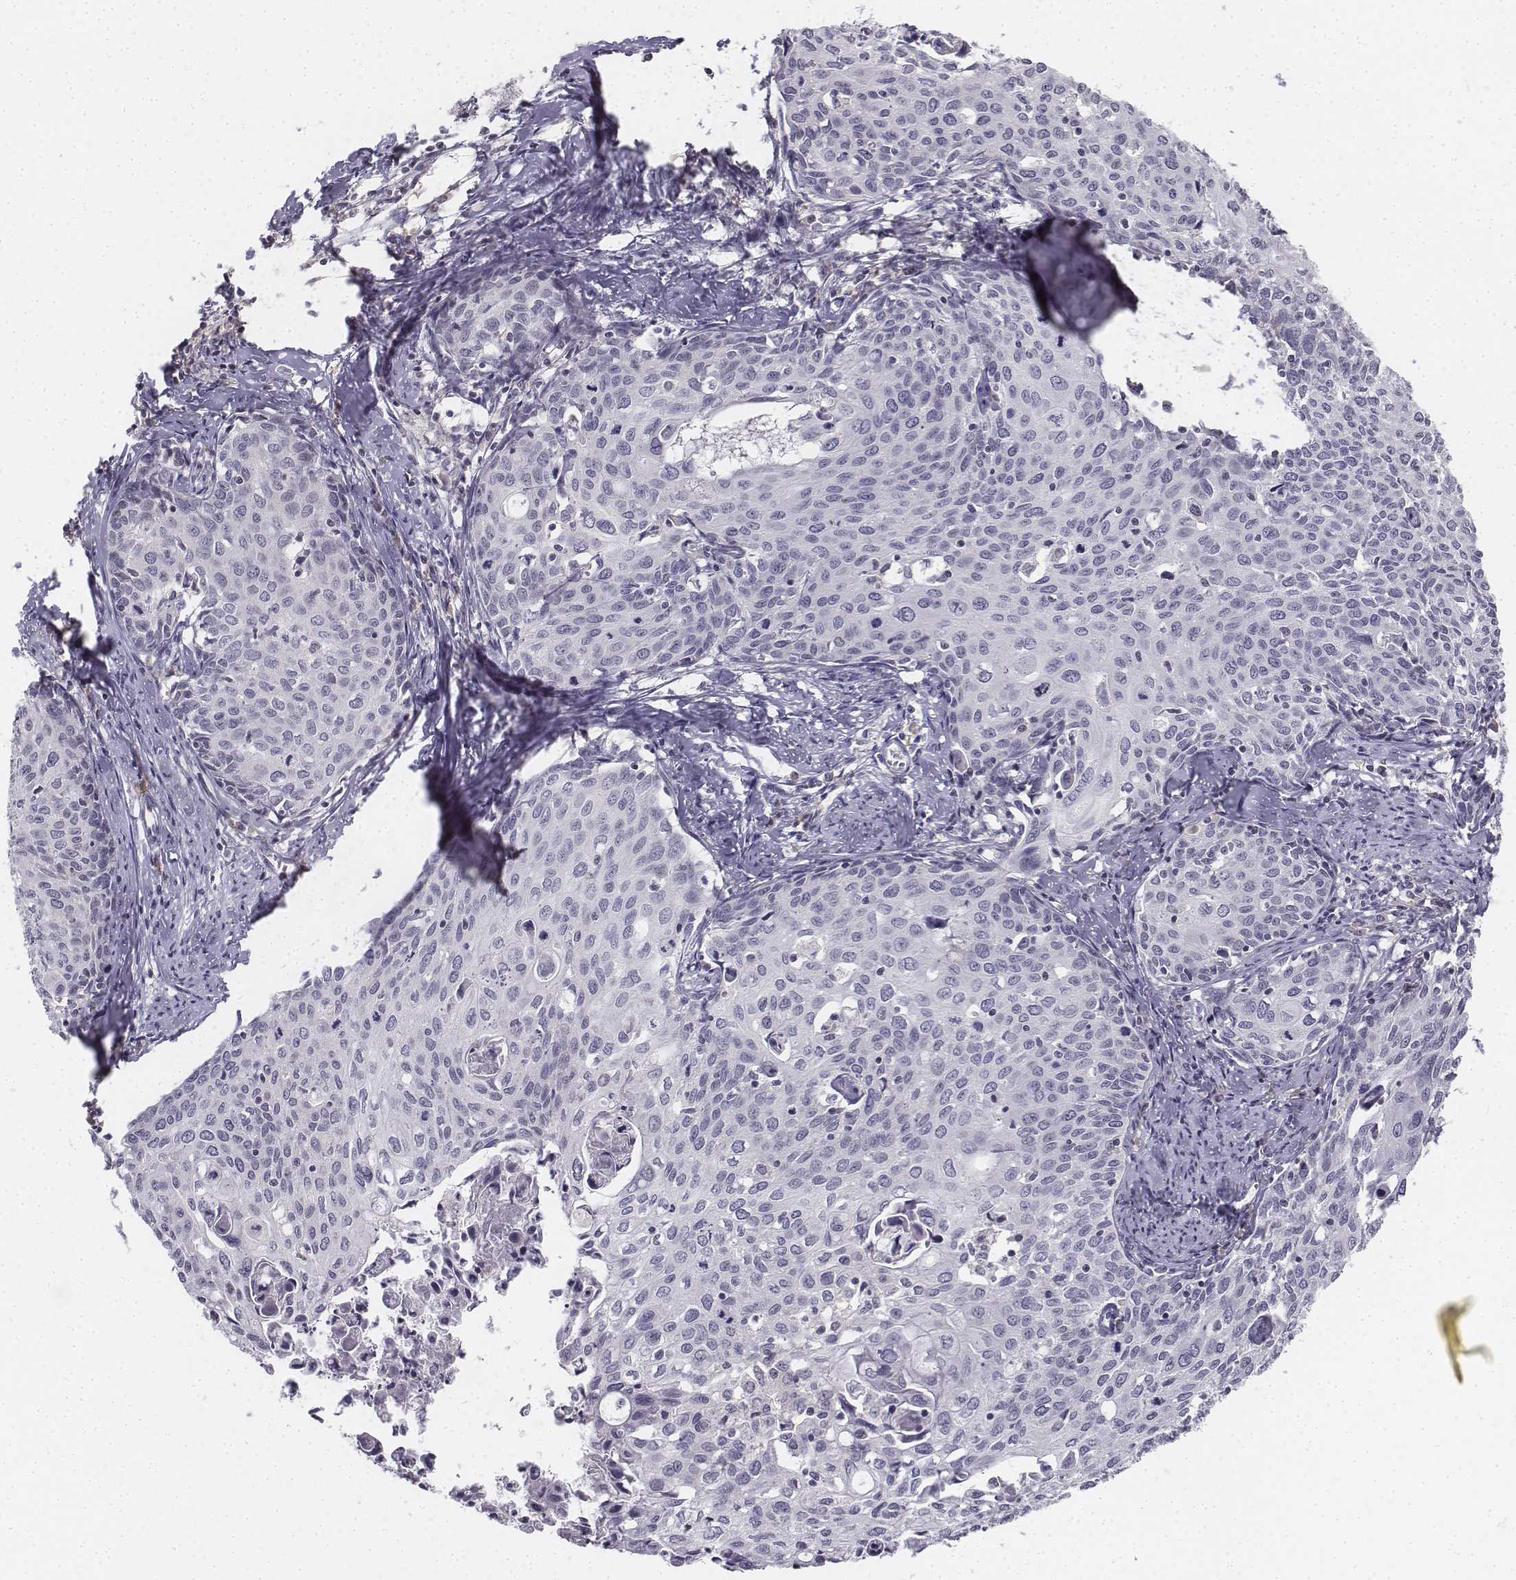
{"staining": {"intensity": "negative", "quantity": "none", "location": "none"}, "tissue": "cervical cancer", "cell_type": "Tumor cells", "image_type": "cancer", "snomed": [{"axis": "morphology", "description": "Squamous cell carcinoma, NOS"}, {"axis": "topography", "description": "Cervix"}], "caption": "Tumor cells show no significant positivity in cervical cancer (squamous cell carcinoma).", "gene": "PENK", "patient": {"sex": "female", "age": 62}}